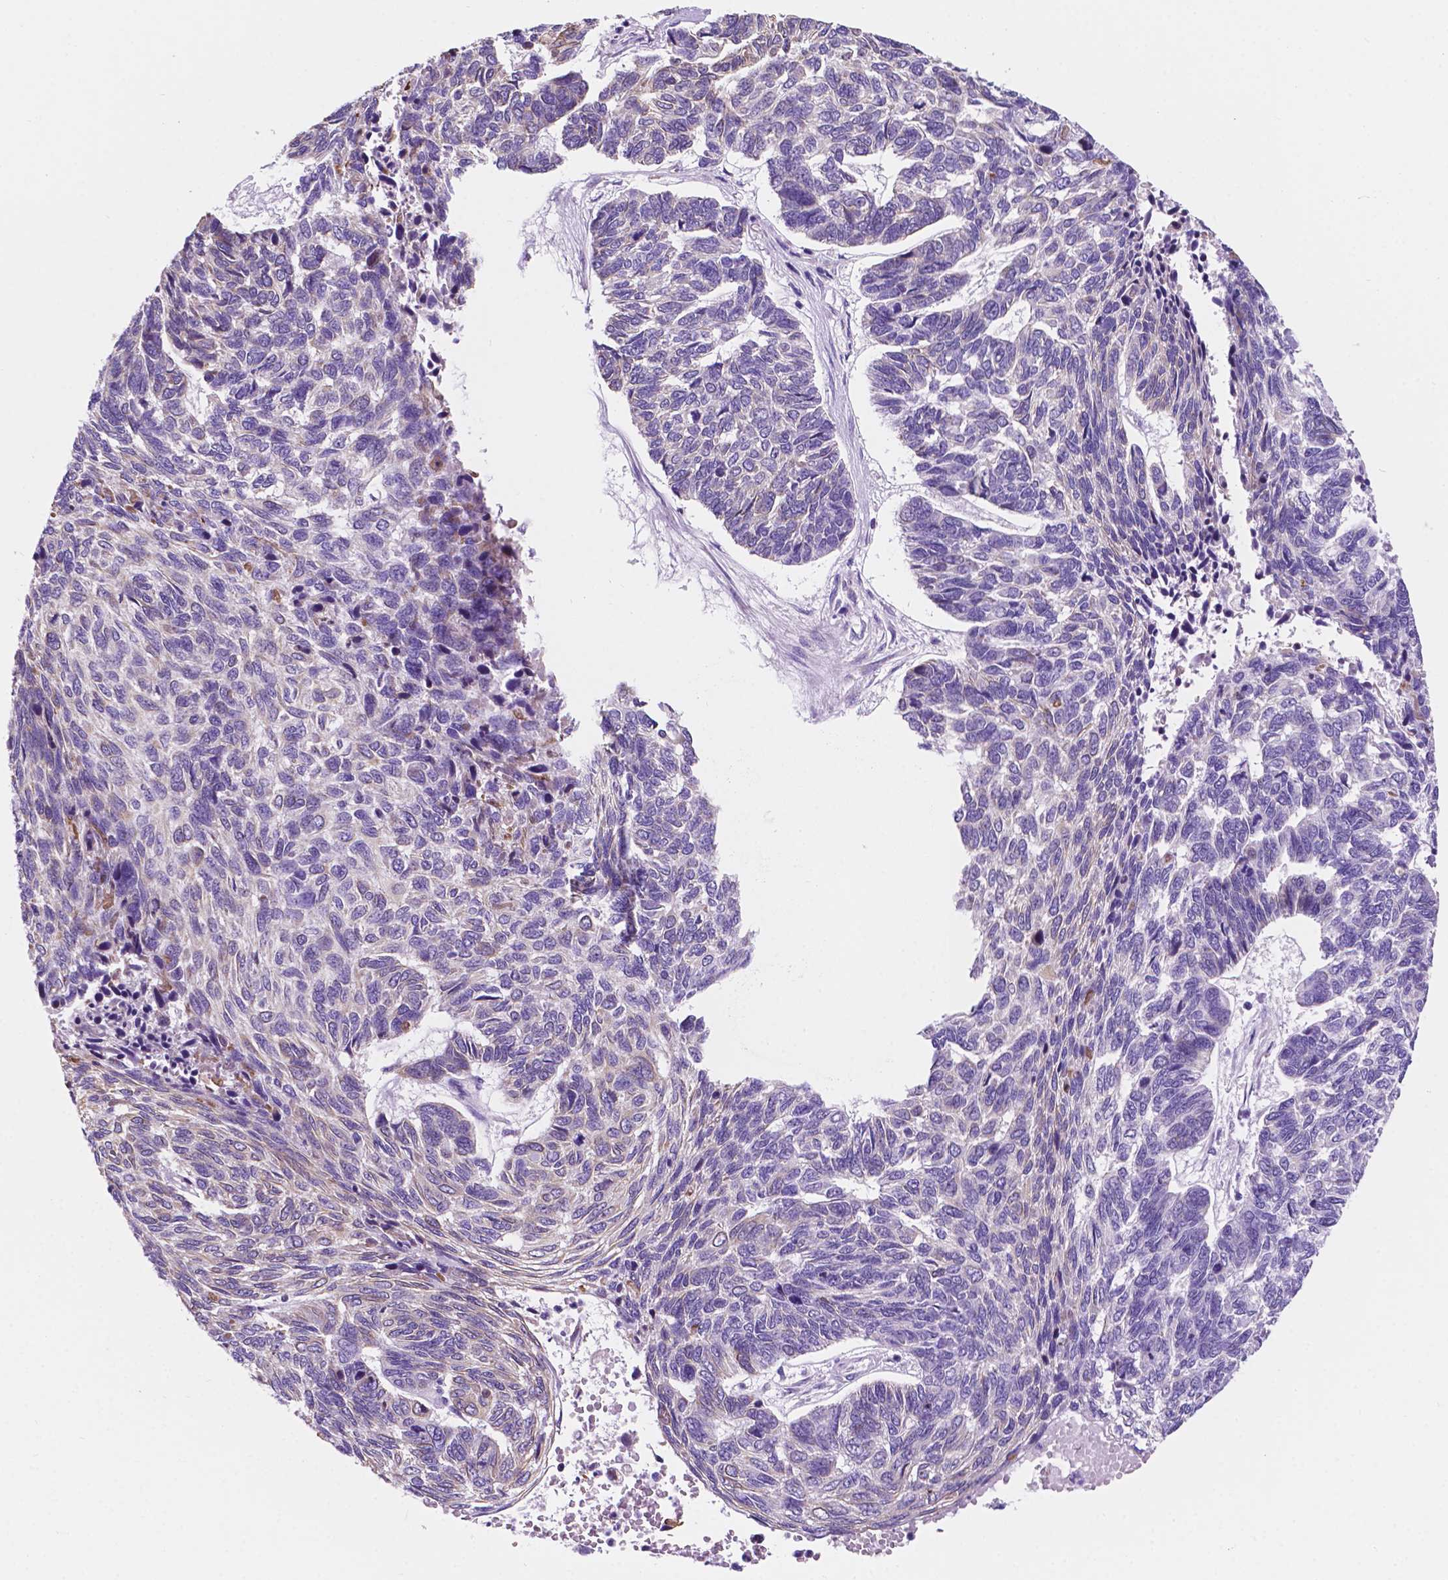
{"staining": {"intensity": "negative", "quantity": "none", "location": "none"}, "tissue": "skin cancer", "cell_type": "Tumor cells", "image_type": "cancer", "snomed": [{"axis": "morphology", "description": "Basal cell carcinoma"}, {"axis": "topography", "description": "Skin"}], "caption": "Tumor cells are negative for protein expression in human skin basal cell carcinoma. (DAB IHC with hematoxylin counter stain).", "gene": "TRPV5", "patient": {"sex": "female", "age": 65}}